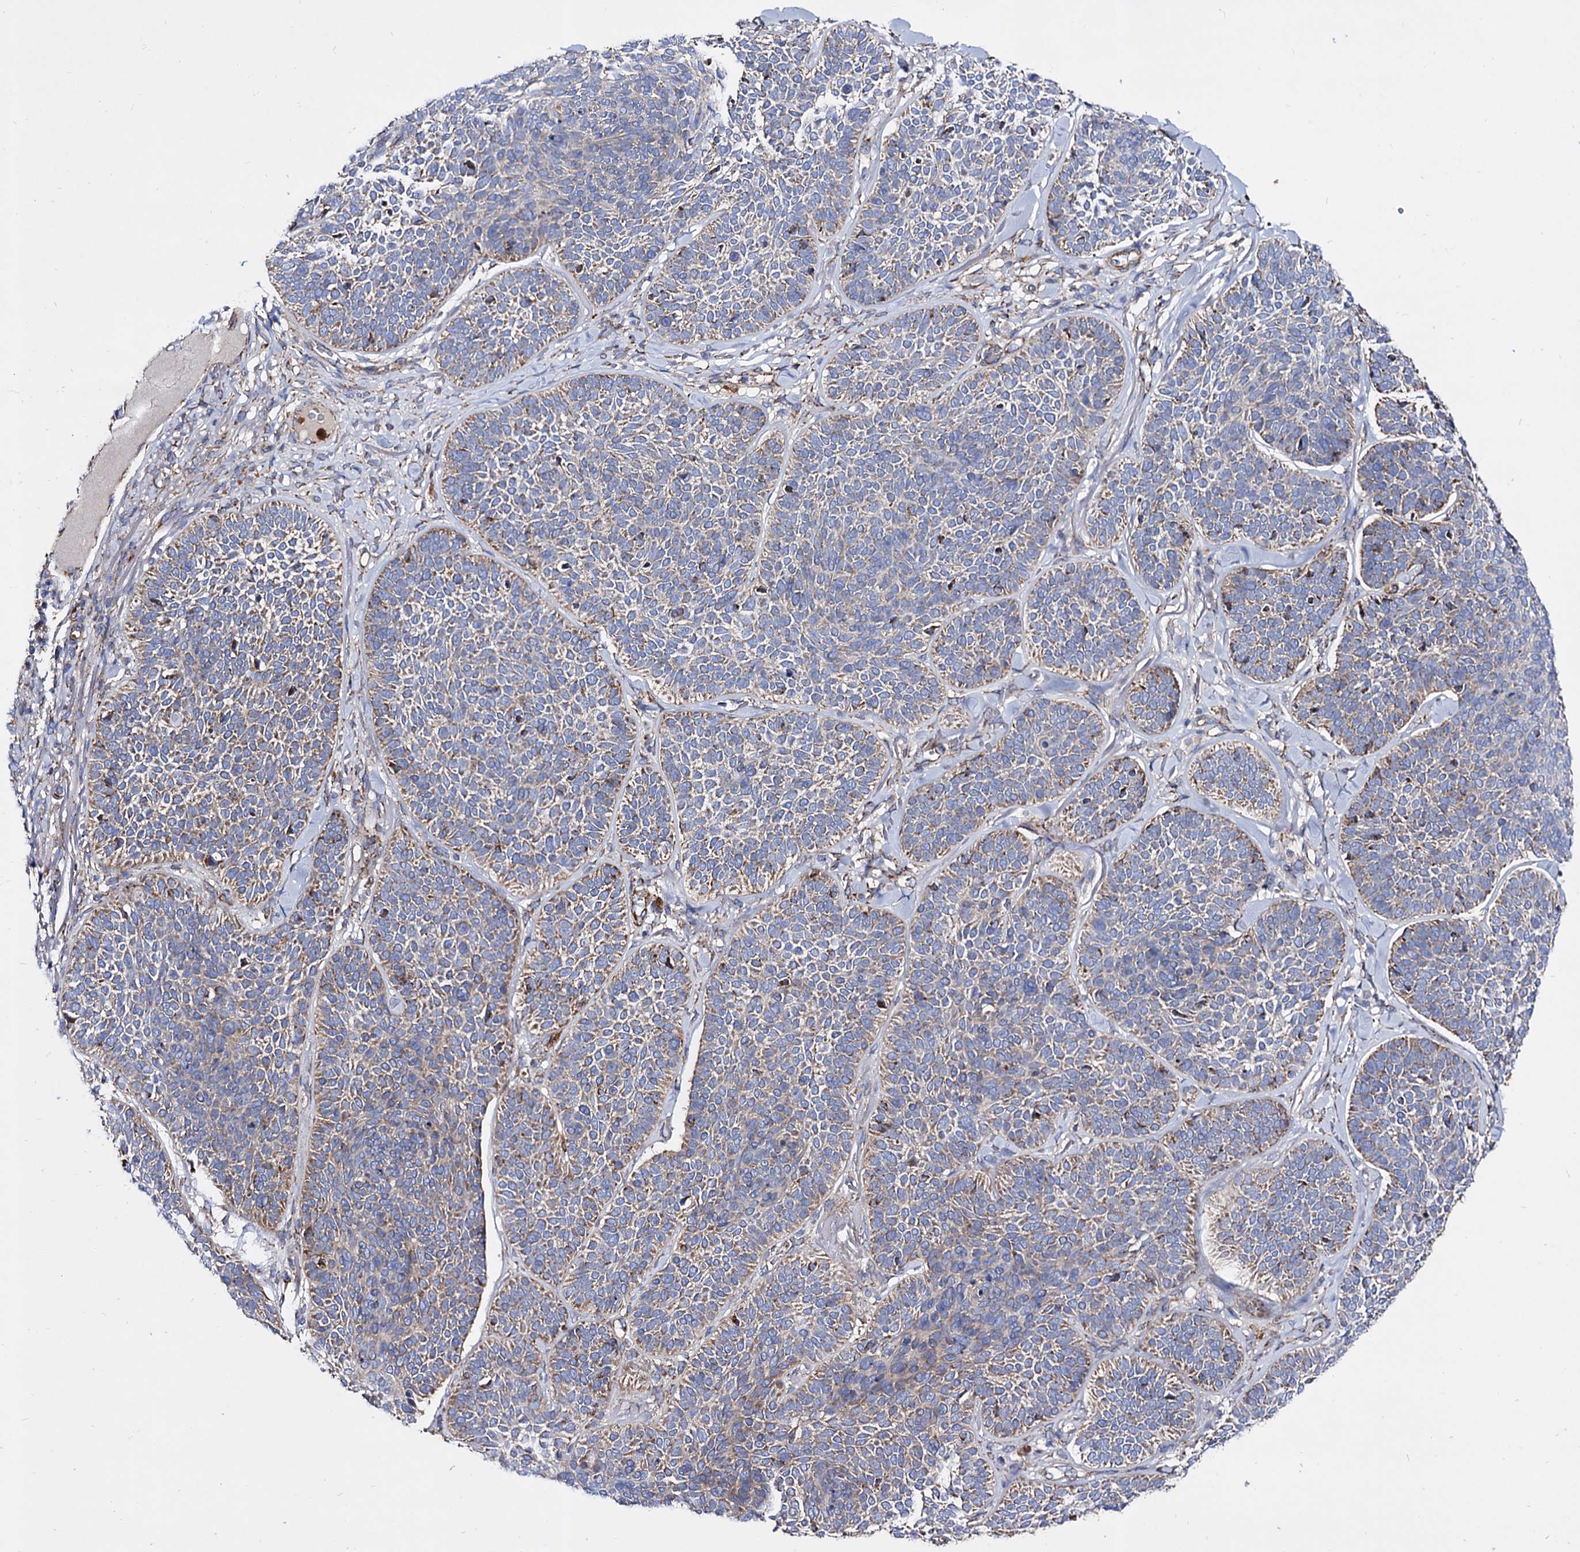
{"staining": {"intensity": "weak", "quantity": "<25%", "location": "cytoplasmic/membranous"}, "tissue": "skin cancer", "cell_type": "Tumor cells", "image_type": "cancer", "snomed": [{"axis": "morphology", "description": "Basal cell carcinoma"}, {"axis": "topography", "description": "Skin"}], "caption": "High power microscopy histopathology image of an immunohistochemistry (IHC) image of skin cancer (basal cell carcinoma), revealing no significant expression in tumor cells.", "gene": "ACAD9", "patient": {"sex": "male", "age": 85}}